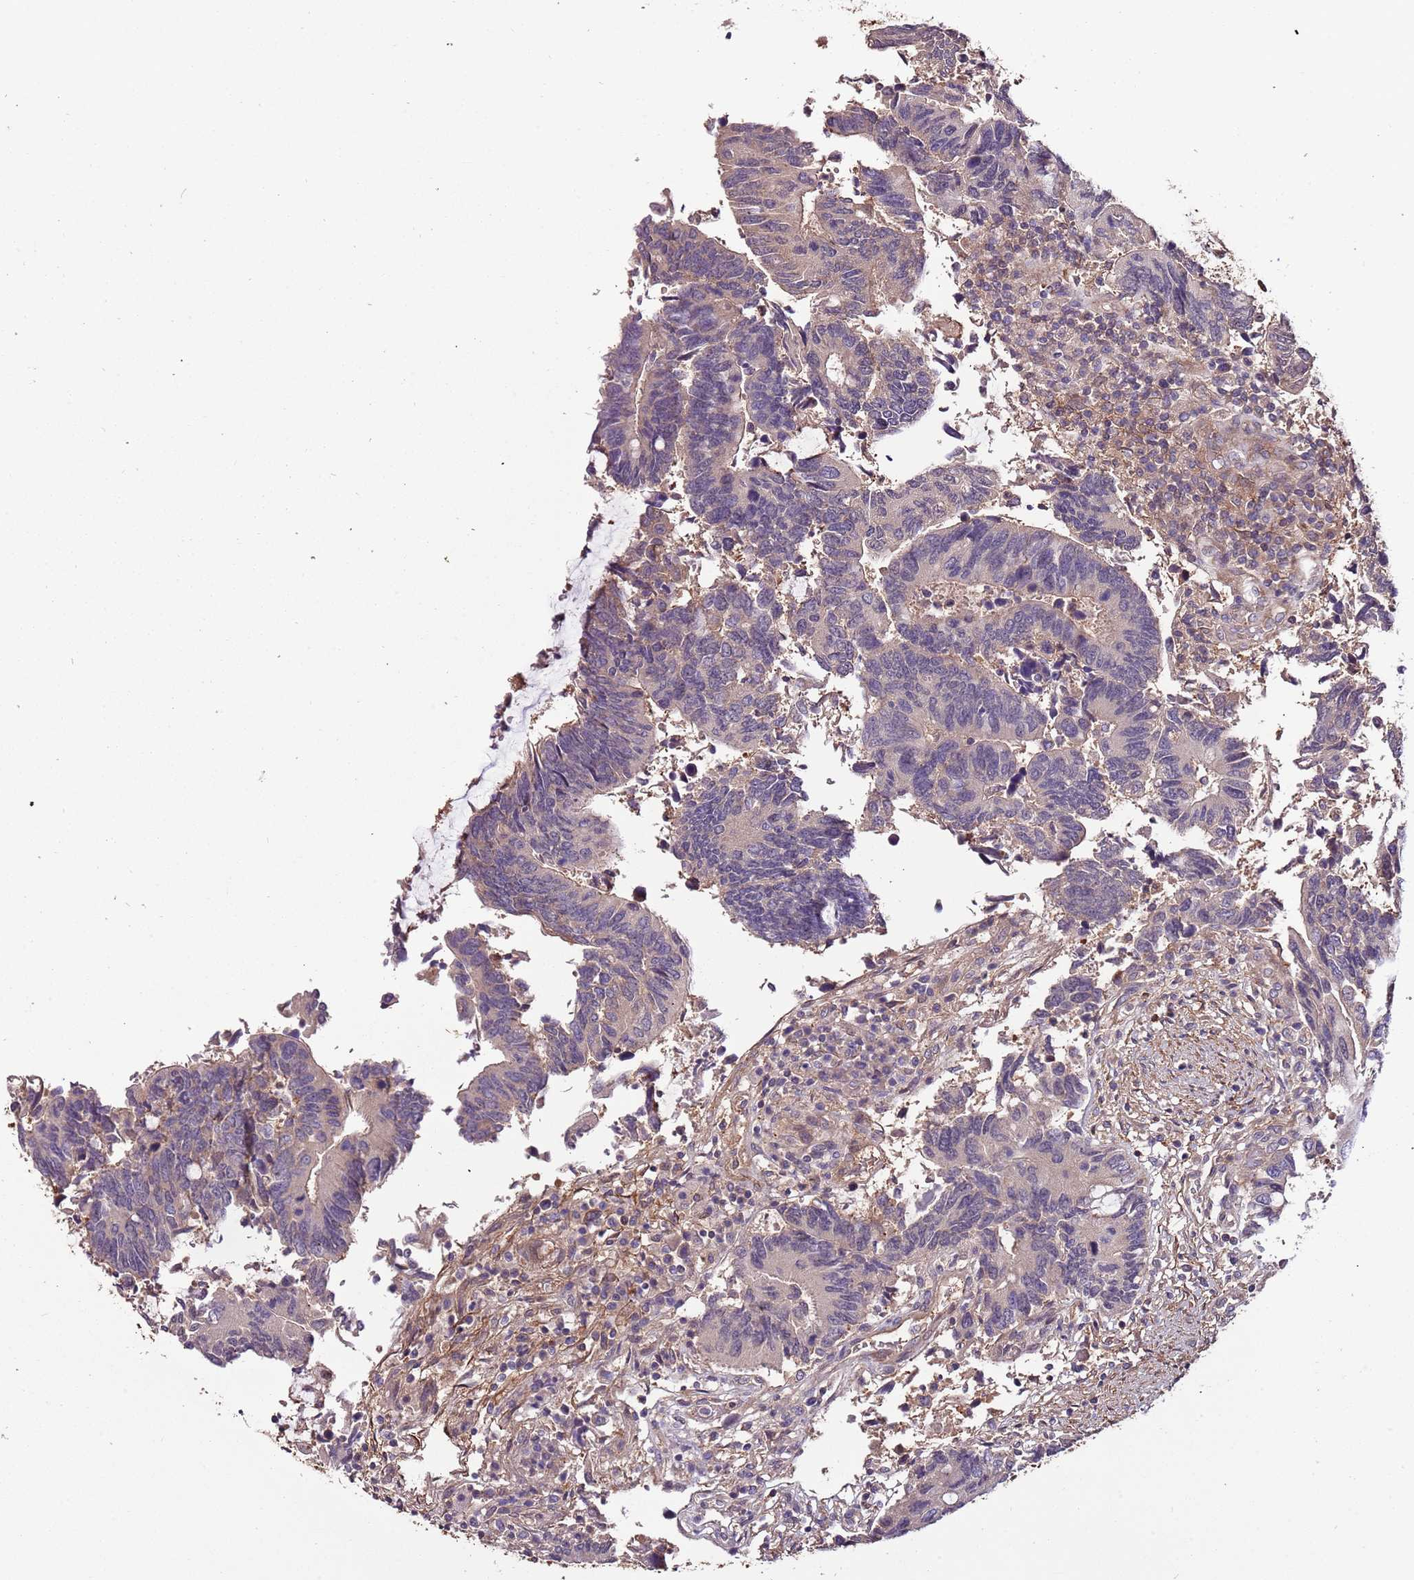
{"staining": {"intensity": "negative", "quantity": "none", "location": "none"}, "tissue": "colorectal cancer", "cell_type": "Tumor cells", "image_type": "cancer", "snomed": [{"axis": "morphology", "description": "Adenocarcinoma, NOS"}, {"axis": "topography", "description": "Colon"}], "caption": "Protein analysis of adenocarcinoma (colorectal) displays no significant positivity in tumor cells.", "gene": "DENR", "patient": {"sex": "male", "age": 87}}